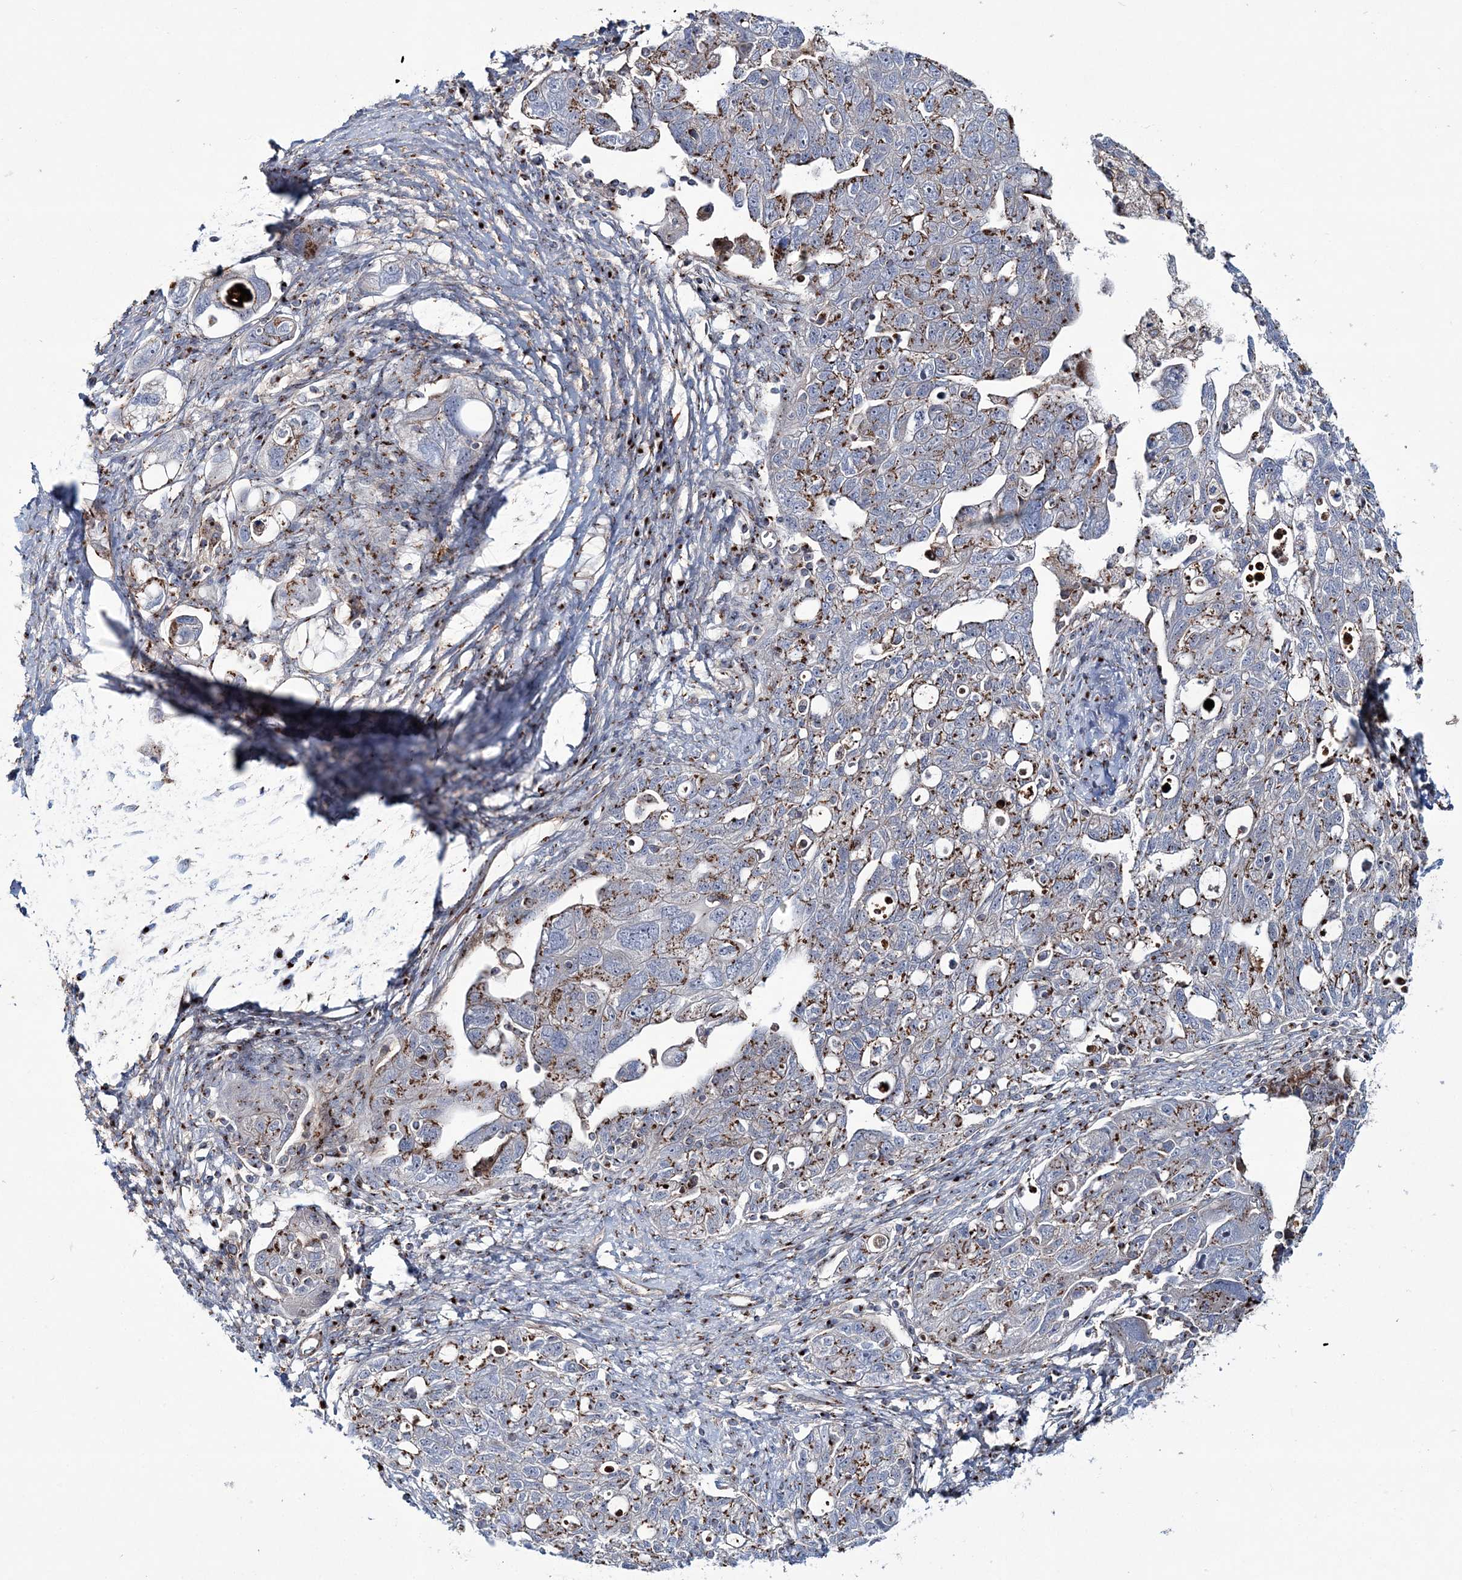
{"staining": {"intensity": "moderate", "quantity": ">75%", "location": "cytoplasmic/membranous"}, "tissue": "ovarian cancer", "cell_type": "Tumor cells", "image_type": "cancer", "snomed": [{"axis": "morphology", "description": "Carcinoma, NOS"}, {"axis": "morphology", "description": "Cystadenocarcinoma, serous, NOS"}, {"axis": "topography", "description": "Ovary"}], "caption": "This photomicrograph shows IHC staining of ovarian carcinoma, with medium moderate cytoplasmic/membranous staining in approximately >75% of tumor cells.", "gene": "MAN1A2", "patient": {"sex": "female", "age": 69}}